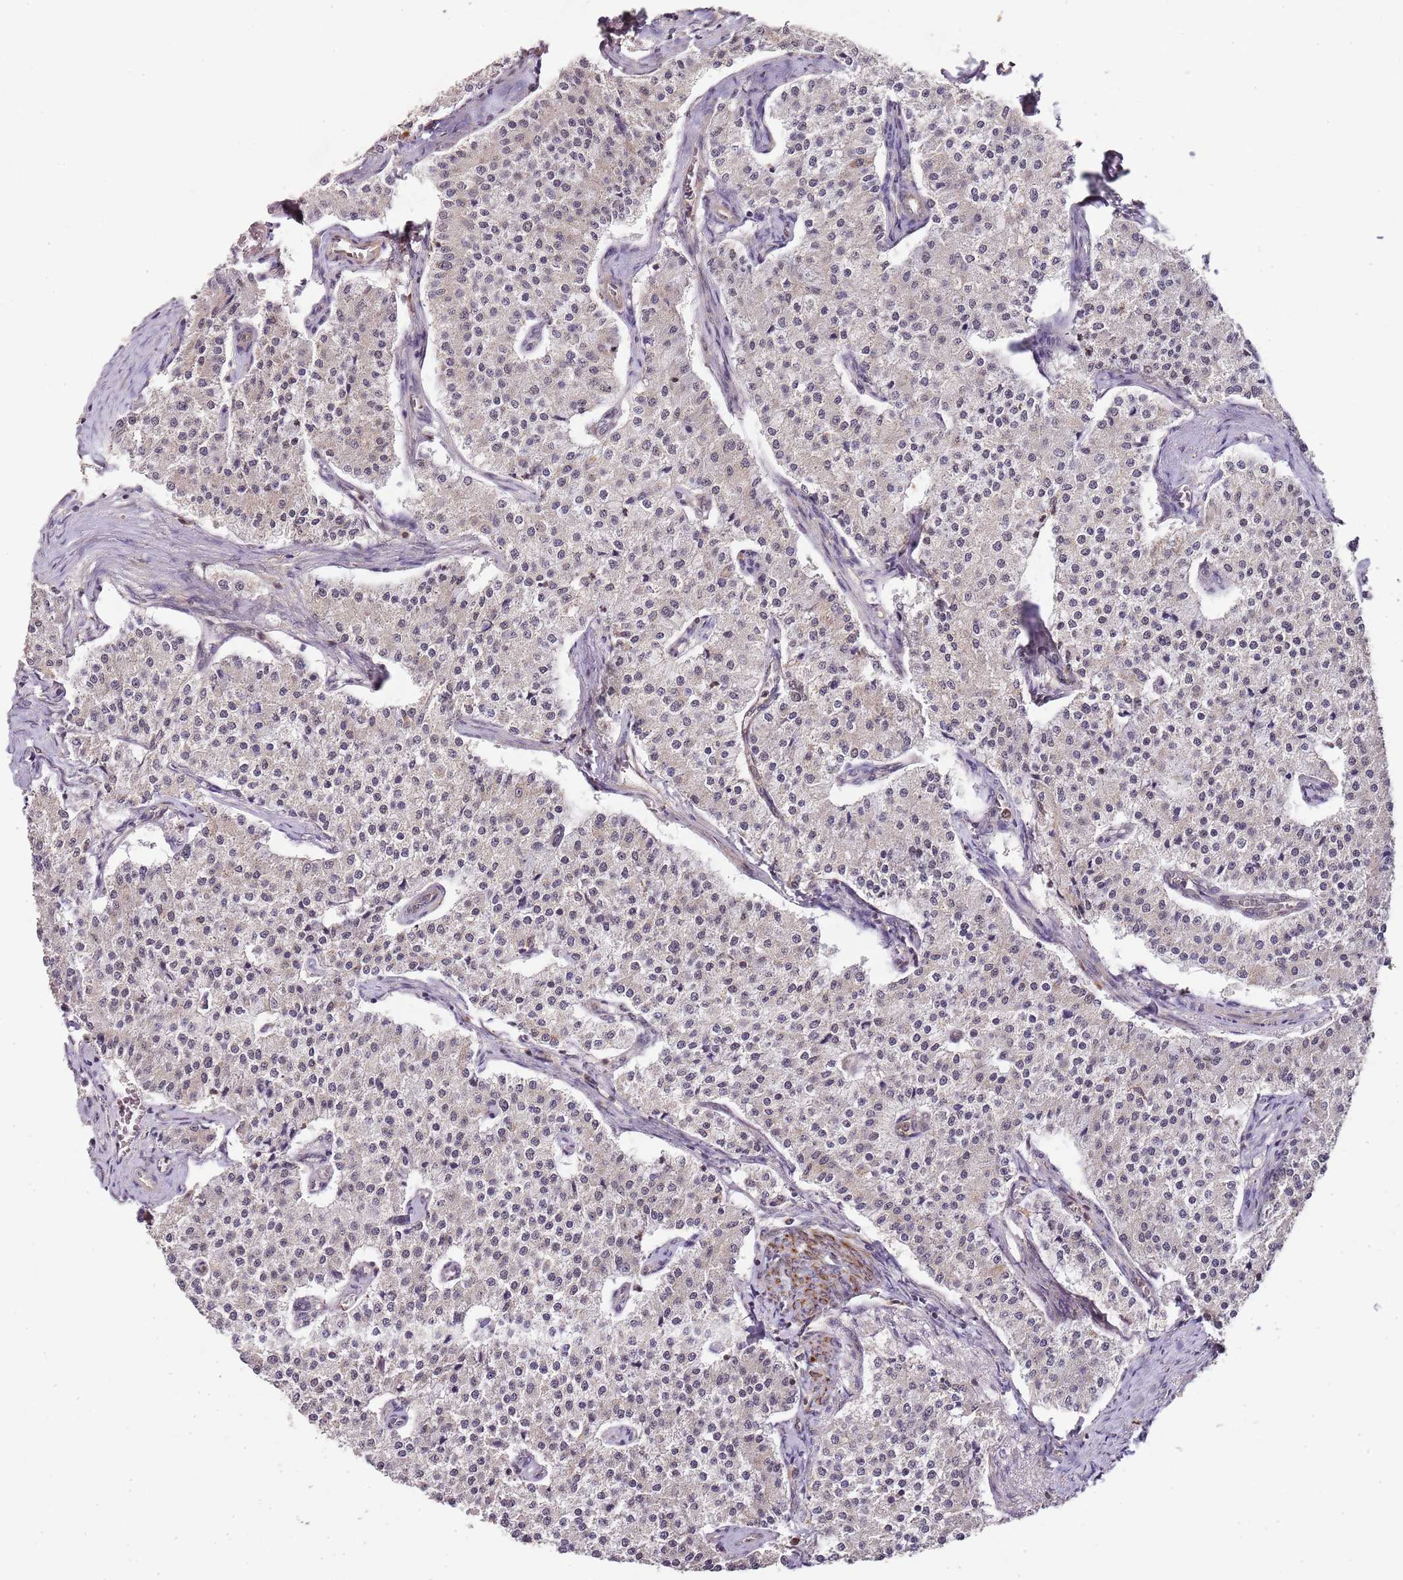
{"staining": {"intensity": "weak", "quantity": "<25%", "location": "cytoplasmic/membranous"}, "tissue": "carcinoid", "cell_type": "Tumor cells", "image_type": "cancer", "snomed": [{"axis": "morphology", "description": "Carcinoid, malignant, NOS"}, {"axis": "topography", "description": "Colon"}], "caption": "Carcinoid (malignant) was stained to show a protein in brown. There is no significant staining in tumor cells.", "gene": "LIN37", "patient": {"sex": "female", "age": 52}}